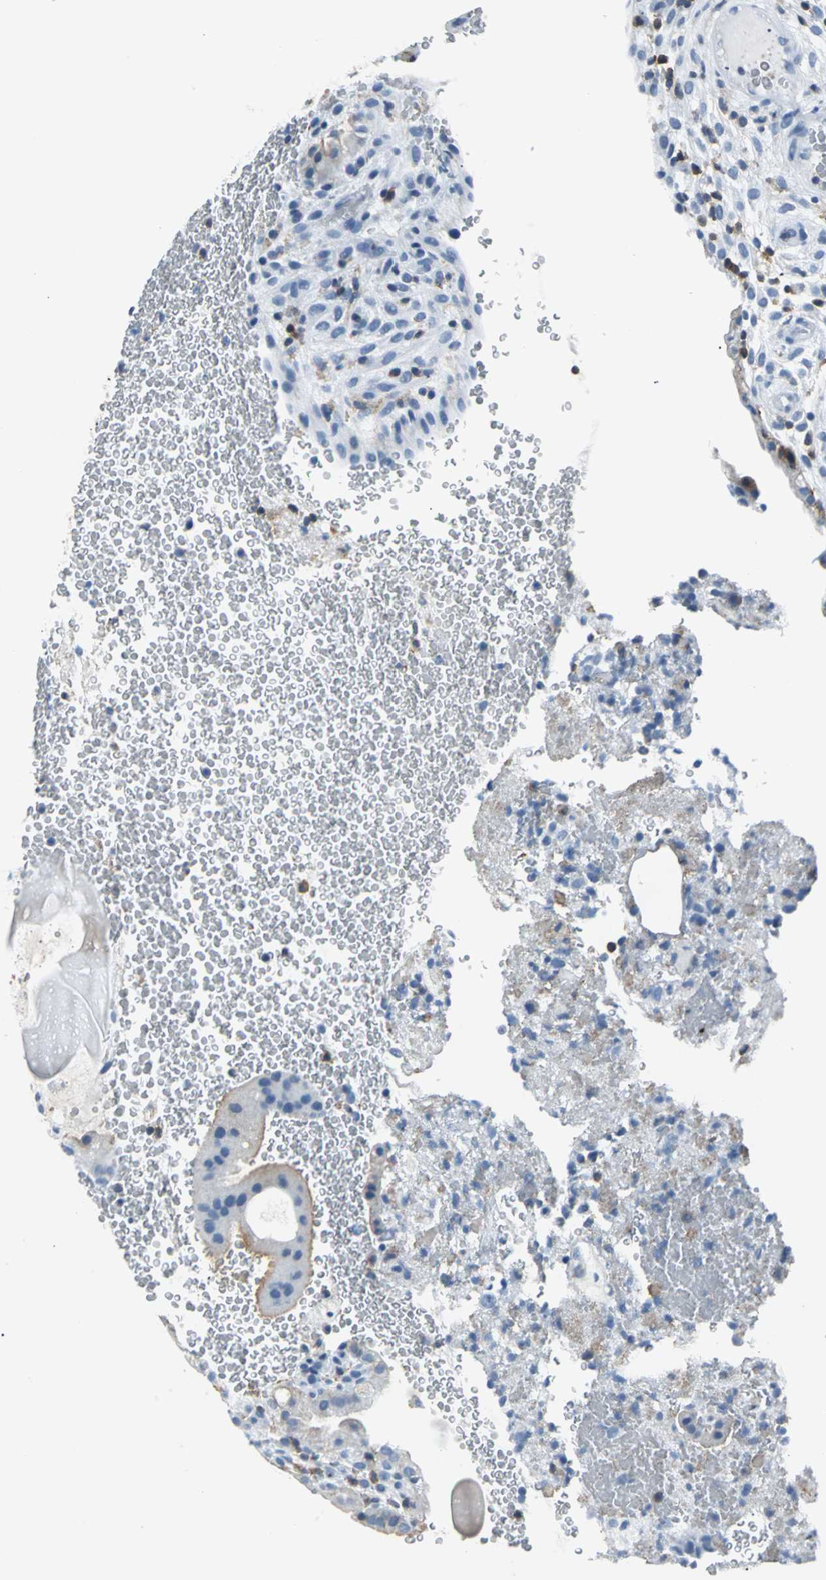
{"staining": {"intensity": "negative", "quantity": "none", "location": "none"}, "tissue": "placenta", "cell_type": "Decidual cells", "image_type": "normal", "snomed": [{"axis": "morphology", "description": "Normal tissue, NOS"}, {"axis": "topography", "description": "Placenta"}], "caption": "The immunohistochemistry histopathology image has no significant expression in decidual cells of placenta. The staining is performed using DAB brown chromogen with nuclei counter-stained in using hematoxylin.", "gene": "IQGAP2", "patient": {"sex": "female", "age": 19}}